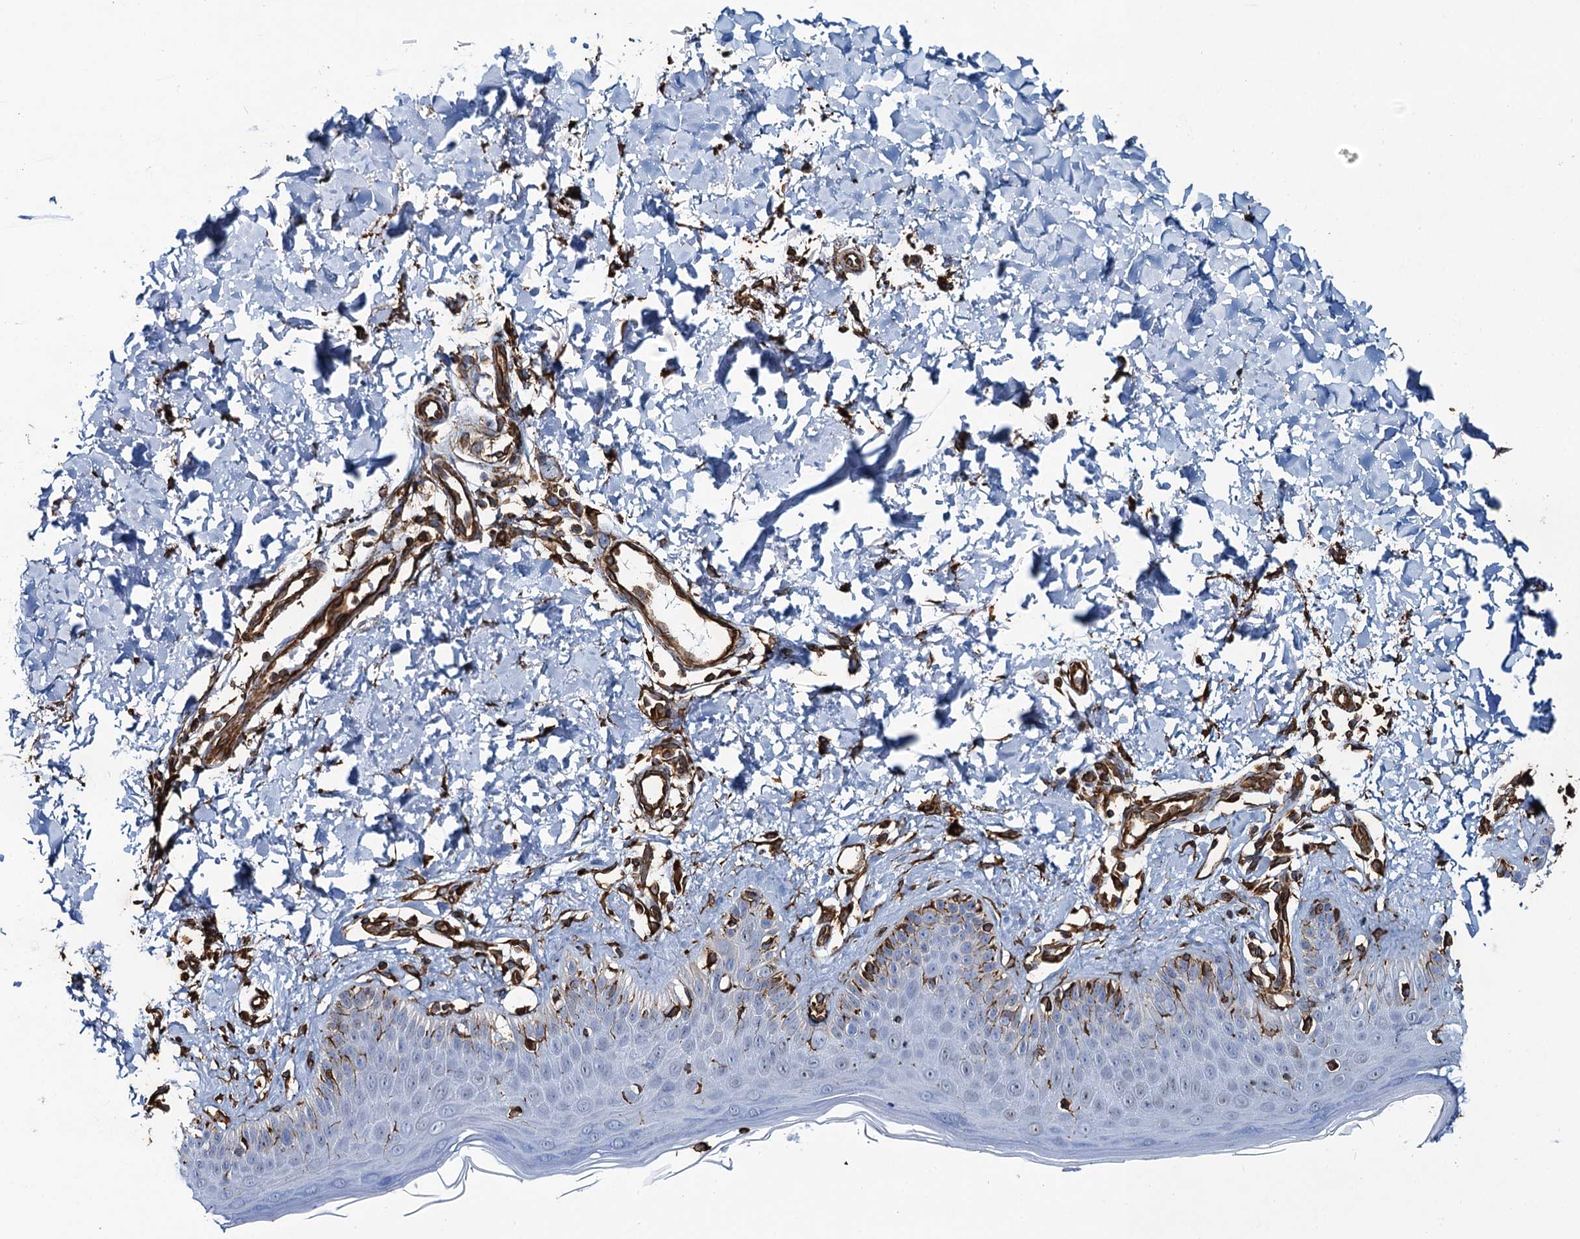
{"staining": {"intensity": "moderate", "quantity": ">75%", "location": "cytoplasmic/membranous"}, "tissue": "skin", "cell_type": "Fibroblasts", "image_type": "normal", "snomed": [{"axis": "morphology", "description": "Normal tissue, NOS"}, {"axis": "topography", "description": "Skin"}], "caption": "Protein analysis of normal skin demonstrates moderate cytoplasmic/membranous staining in approximately >75% of fibroblasts. (Stains: DAB in brown, nuclei in blue, Microscopy: brightfield microscopy at high magnification).", "gene": "PGM2", "patient": {"sex": "male", "age": 52}}